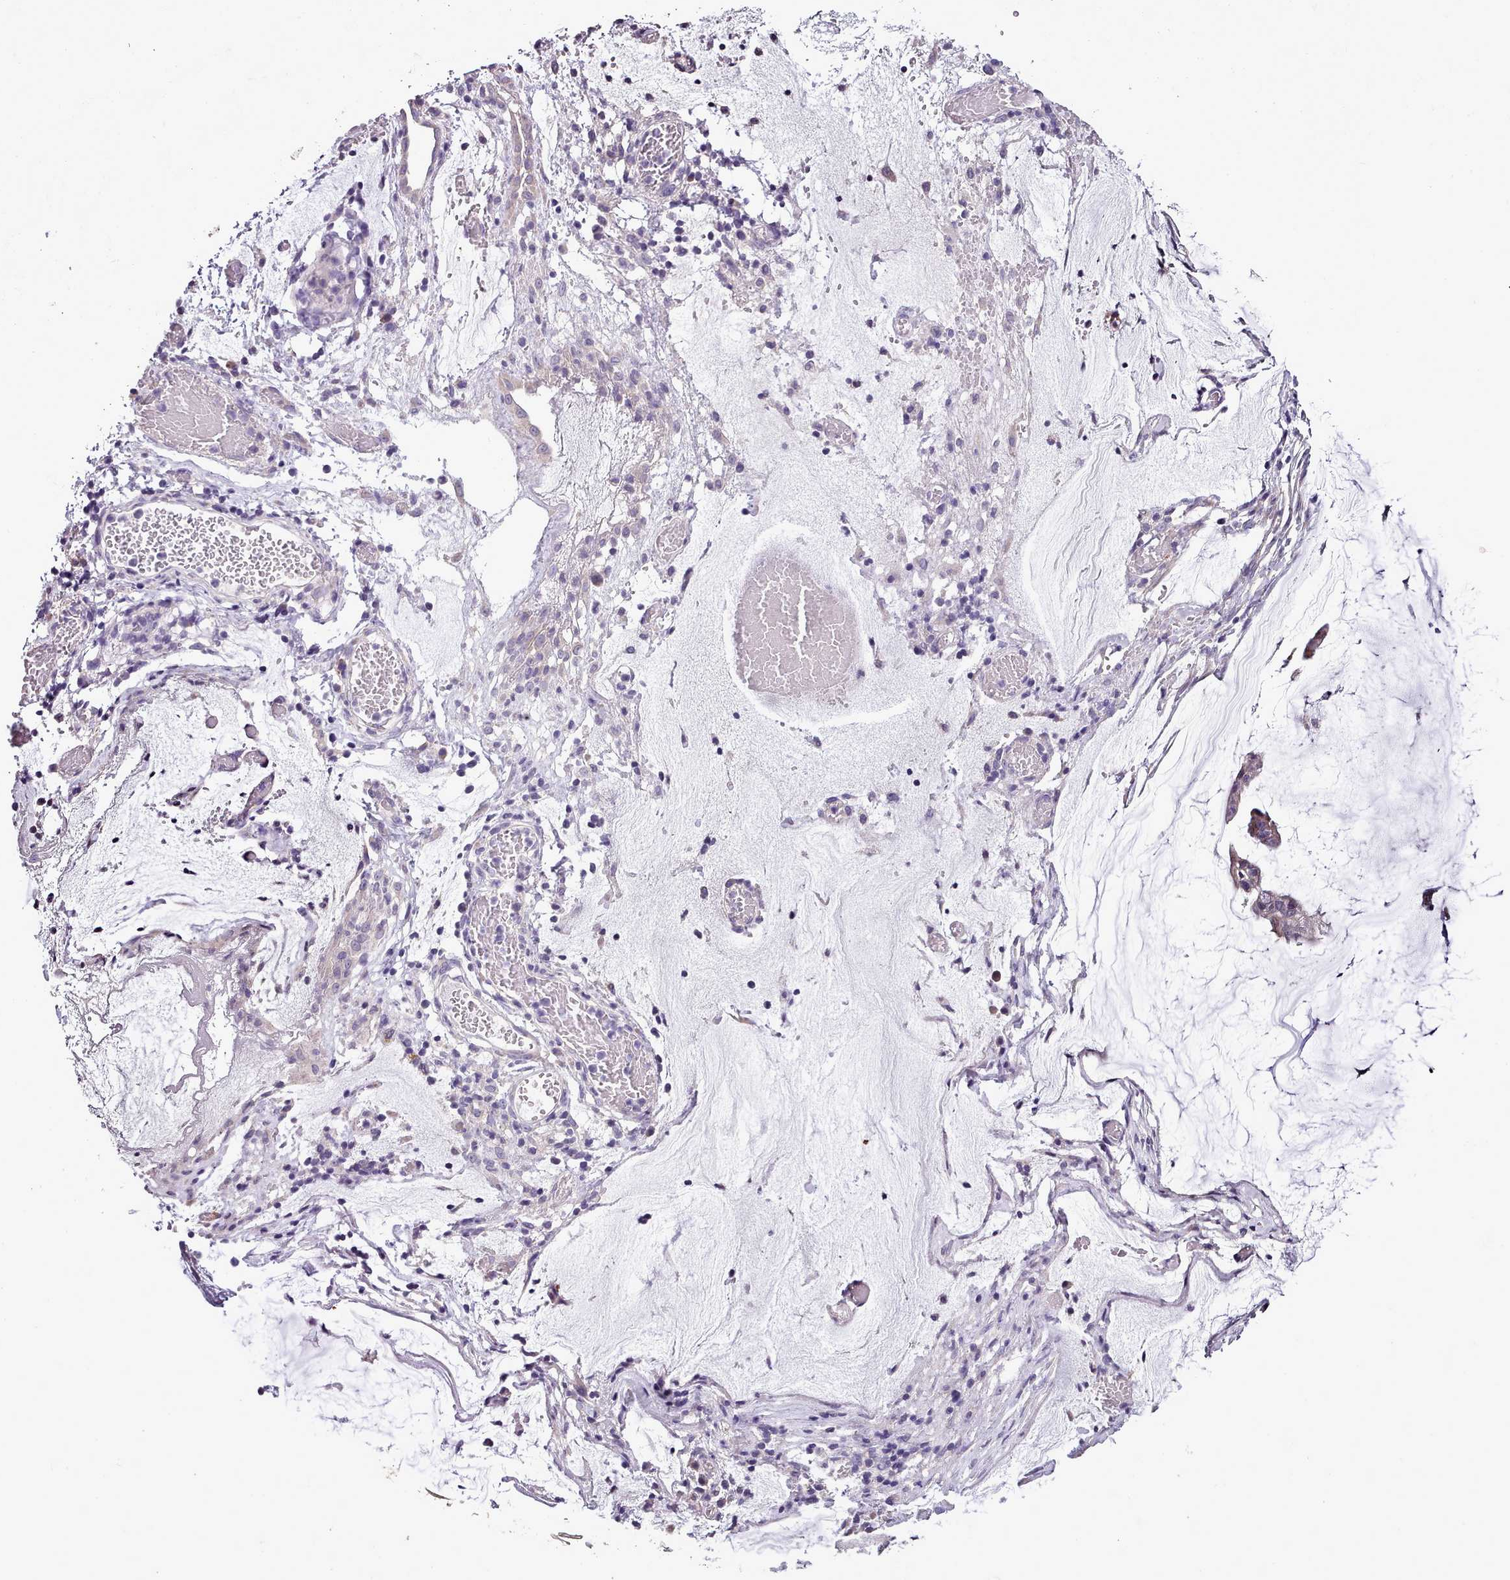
{"staining": {"intensity": "weak", "quantity": "<25%", "location": "cytoplasmic/membranous"}, "tissue": "ovarian cancer", "cell_type": "Tumor cells", "image_type": "cancer", "snomed": [{"axis": "morphology", "description": "Cystadenocarcinoma, mucinous, NOS"}, {"axis": "topography", "description": "Ovary"}], "caption": "Immunohistochemistry image of mucinous cystadenocarcinoma (ovarian) stained for a protein (brown), which displays no positivity in tumor cells. (DAB IHC, high magnification).", "gene": "SETX", "patient": {"sex": "female", "age": 73}}